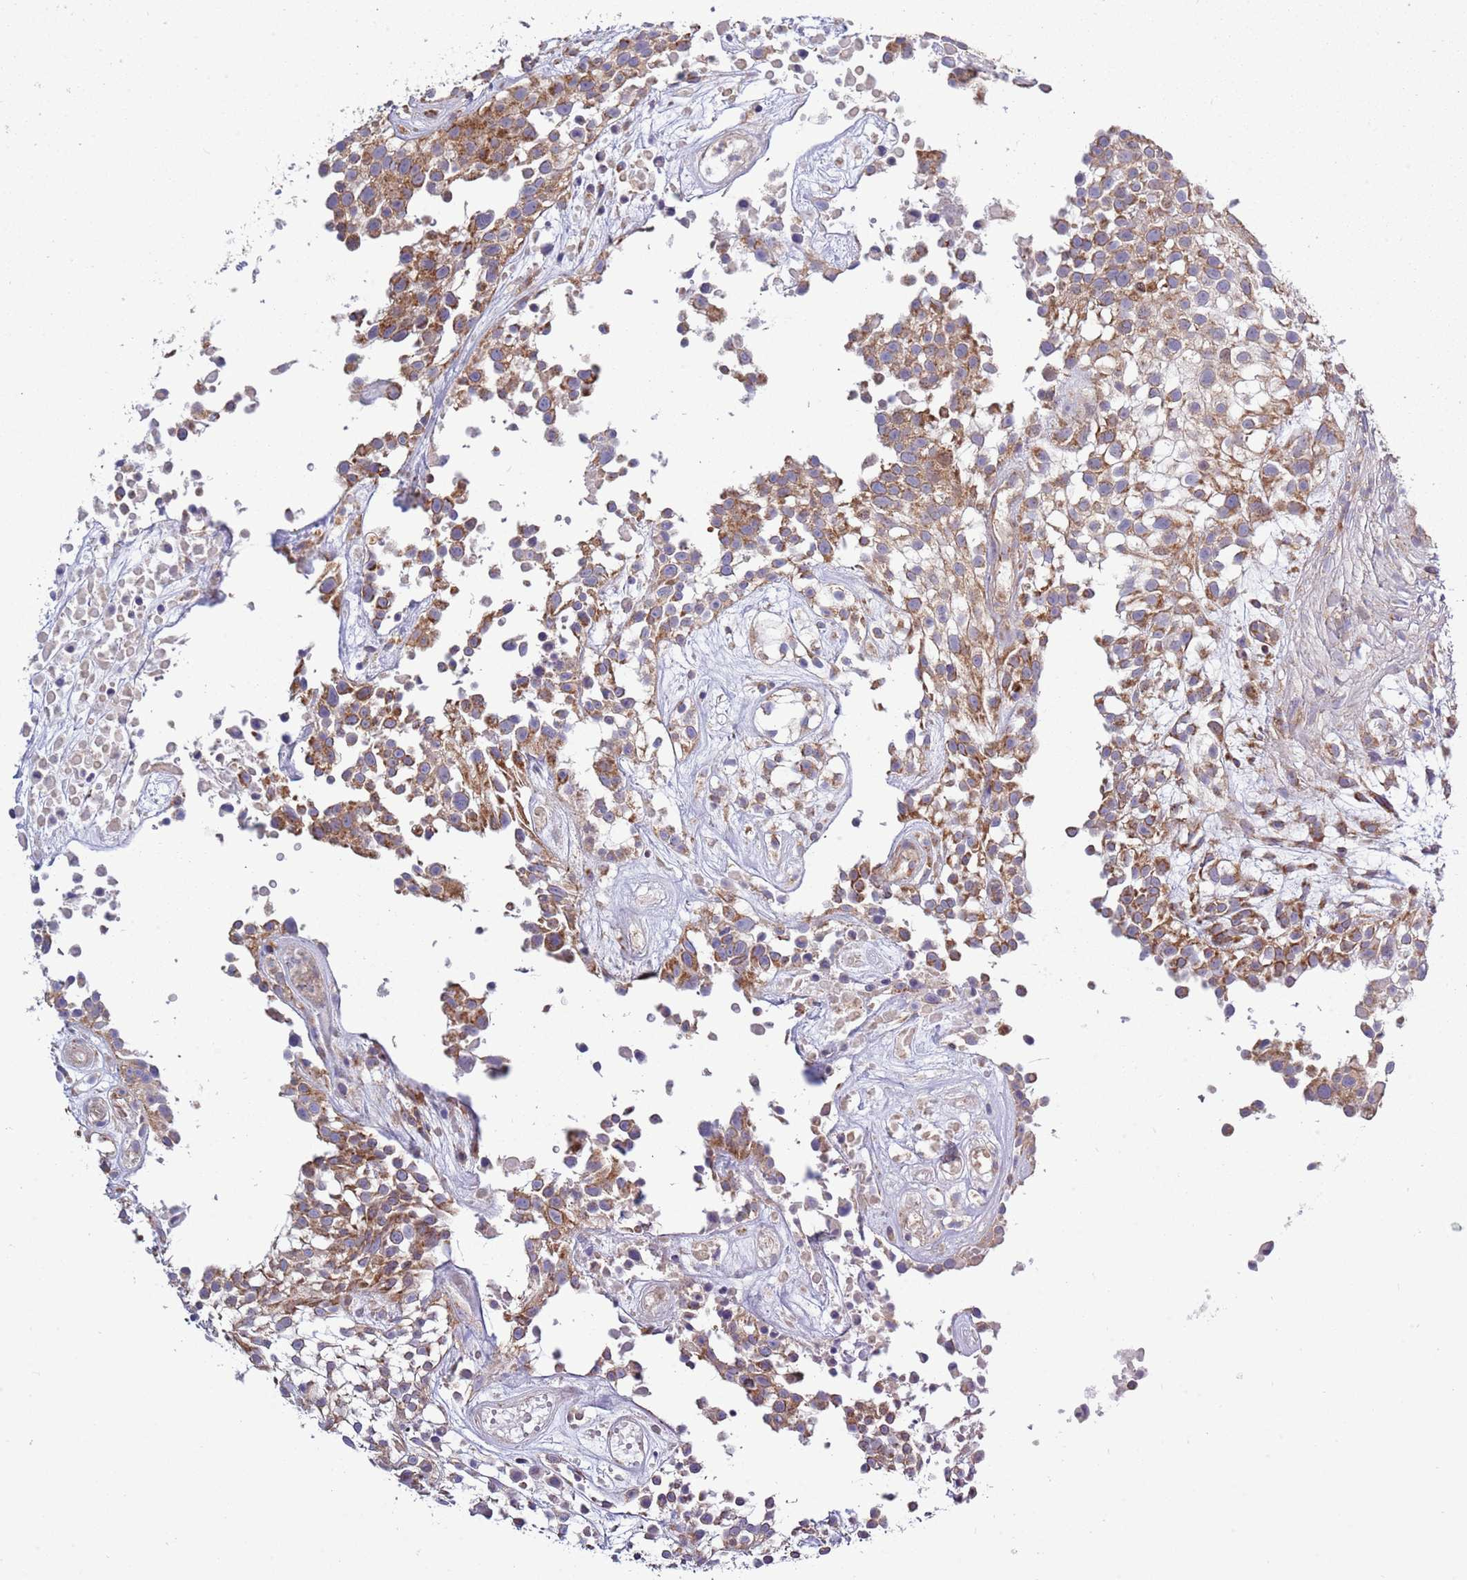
{"staining": {"intensity": "moderate", "quantity": ">75%", "location": "cytoplasmic/membranous"}, "tissue": "urothelial cancer", "cell_type": "Tumor cells", "image_type": "cancer", "snomed": [{"axis": "morphology", "description": "Urothelial carcinoma, High grade"}, {"axis": "topography", "description": "Urinary bladder"}], "caption": "Urothelial cancer stained with a protein marker exhibits moderate staining in tumor cells.", "gene": "IRS4", "patient": {"sex": "male", "age": 56}}